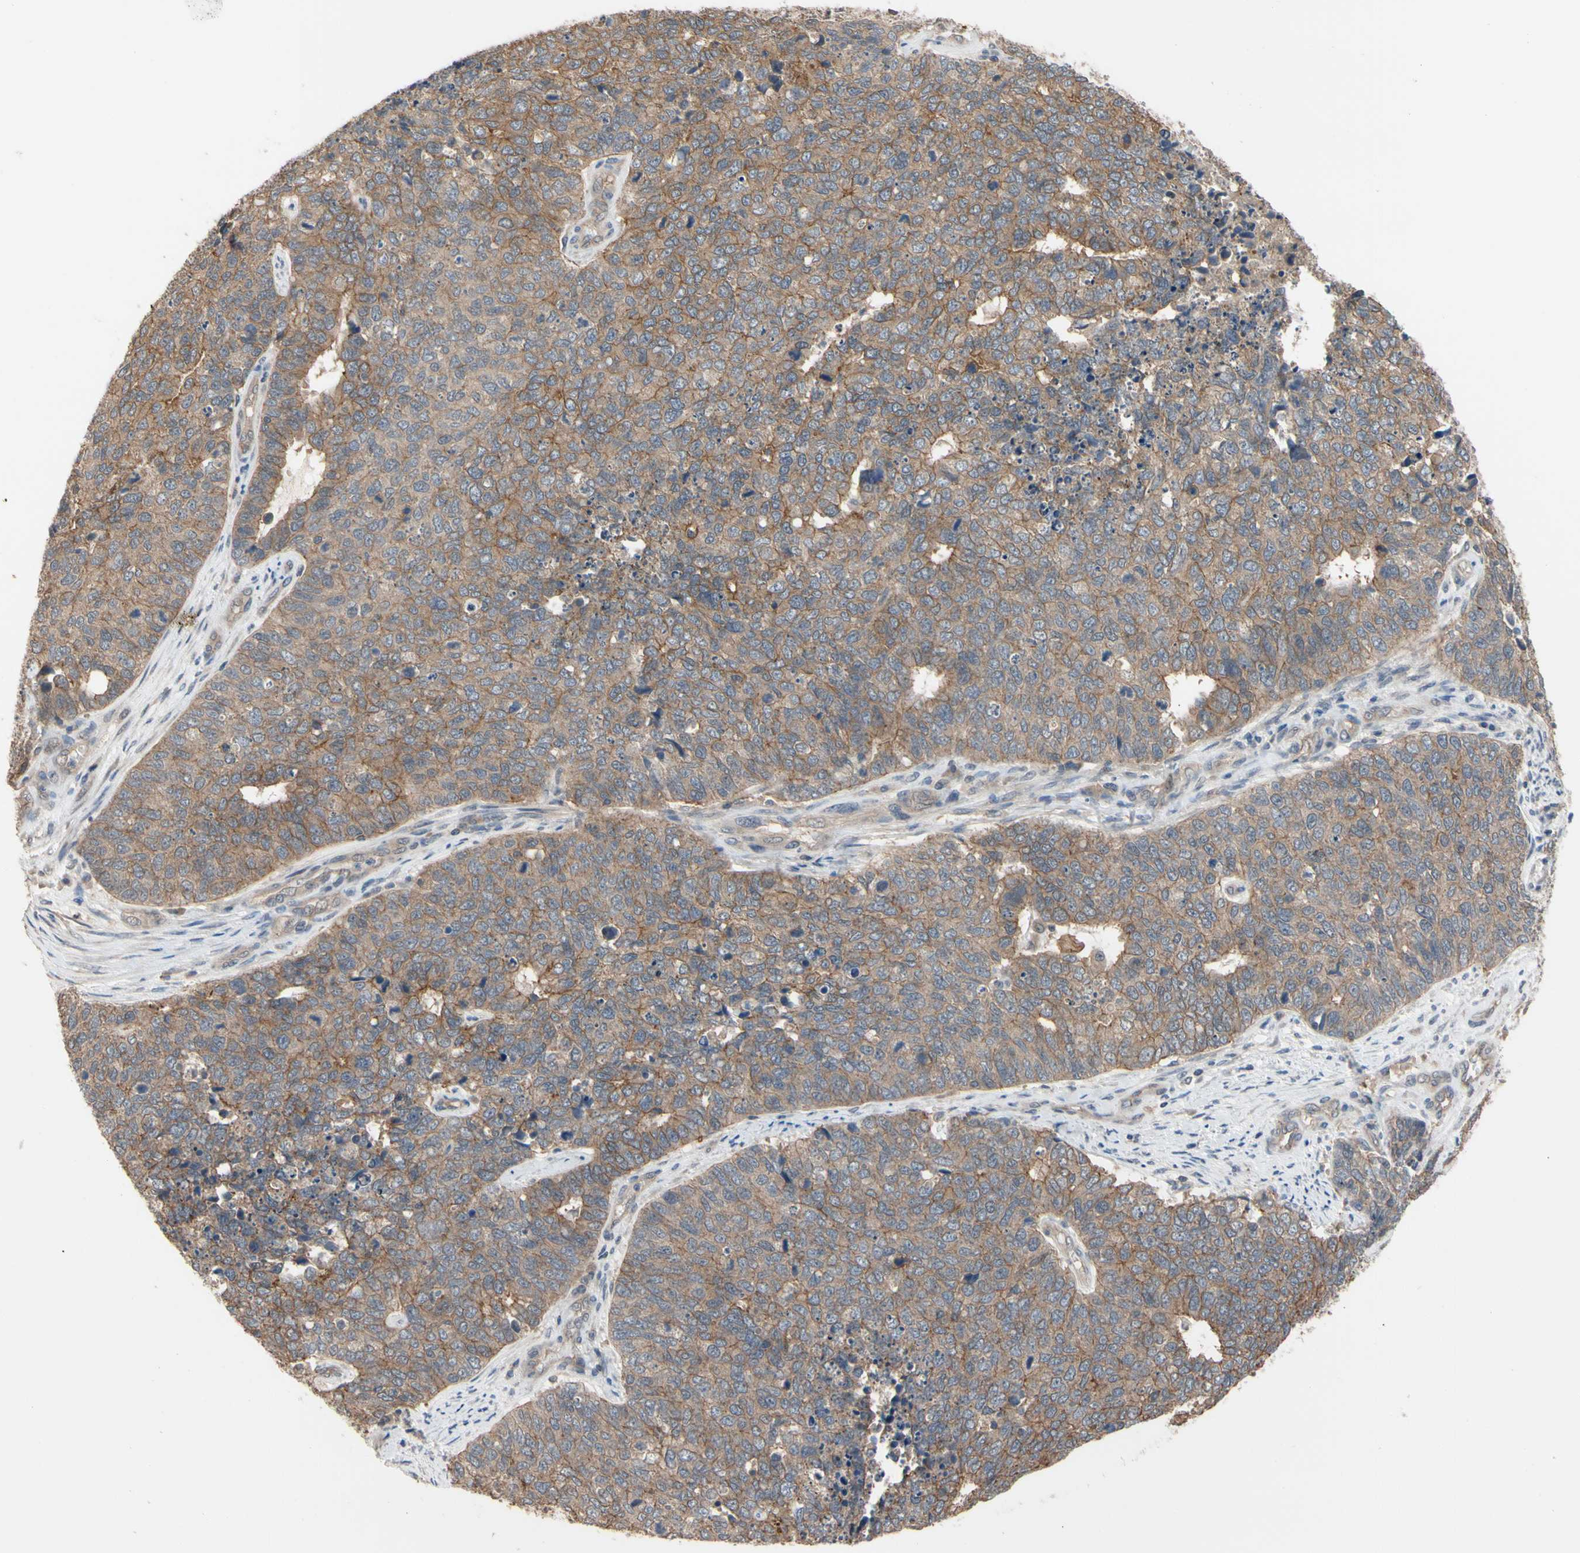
{"staining": {"intensity": "moderate", "quantity": ">75%", "location": "cytoplasmic/membranous"}, "tissue": "cervical cancer", "cell_type": "Tumor cells", "image_type": "cancer", "snomed": [{"axis": "morphology", "description": "Squamous cell carcinoma, NOS"}, {"axis": "topography", "description": "Cervix"}], "caption": "A photomicrograph of human cervical cancer stained for a protein displays moderate cytoplasmic/membranous brown staining in tumor cells.", "gene": "DPP8", "patient": {"sex": "female", "age": 63}}